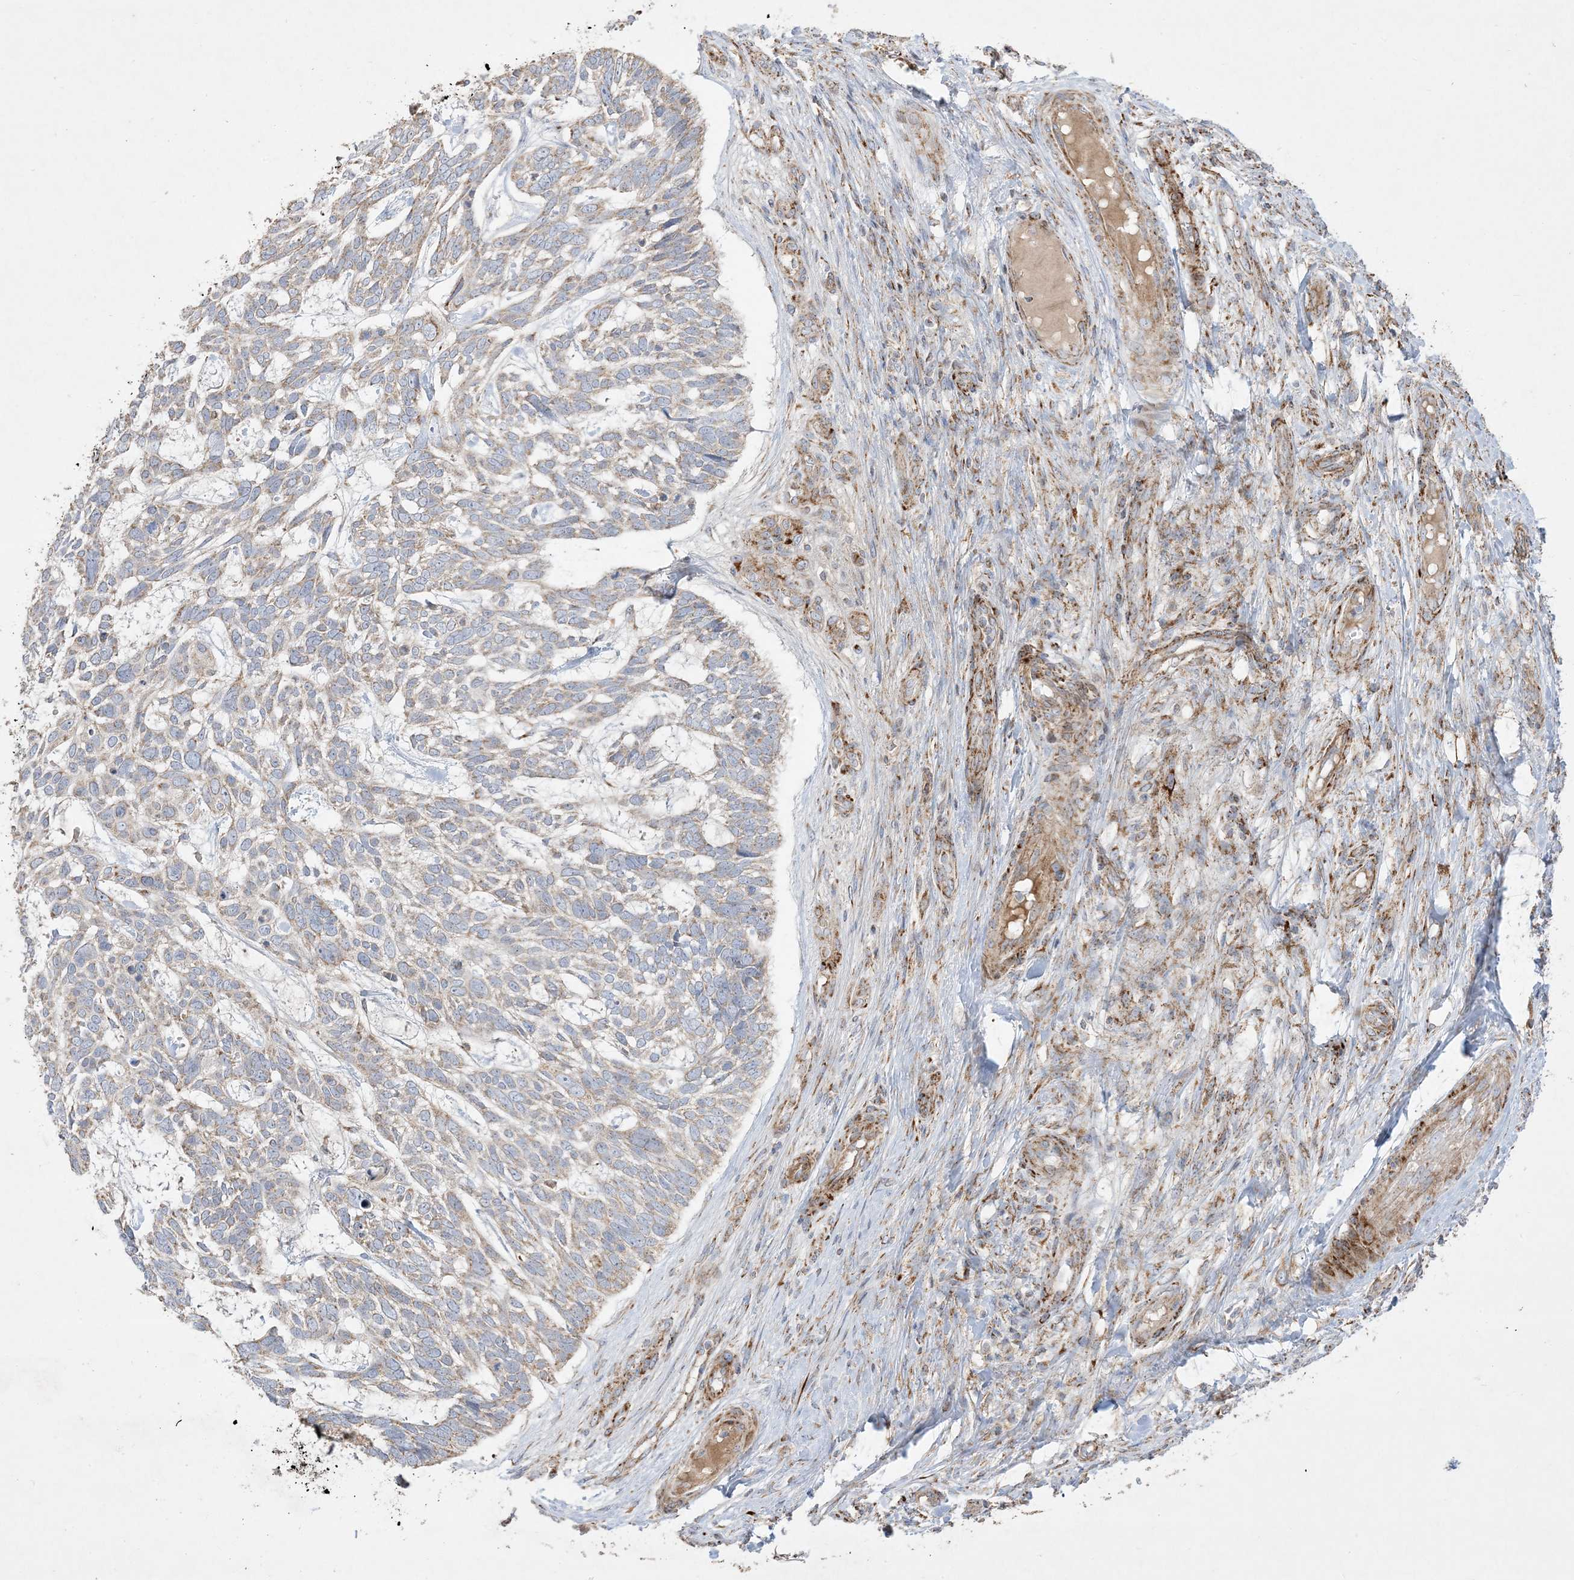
{"staining": {"intensity": "weak", "quantity": "25%-75%", "location": "cytoplasmic/membranous"}, "tissue": "skin cancer", "cell_type": "Tumor cells", "image_type": "cancer", "snomed": [{"axis": "morphology", "description": "Basal cell carcinoma"}, {"axis": "topography", "description": "Skin"}], "caption": "The immunohistochemical stain shows weak cytoplasmic/membranous expression in tumor cells of skin cancer (basal cell carcinoma) tissue. The staining was performed using DAB to visualize the protein expression in brown, while the nuclei were stained in blue with hematoxylin (Magnification: 20x).", "gene": "NDUFAF3", "patient": {"sex": "male", "age": 88}}